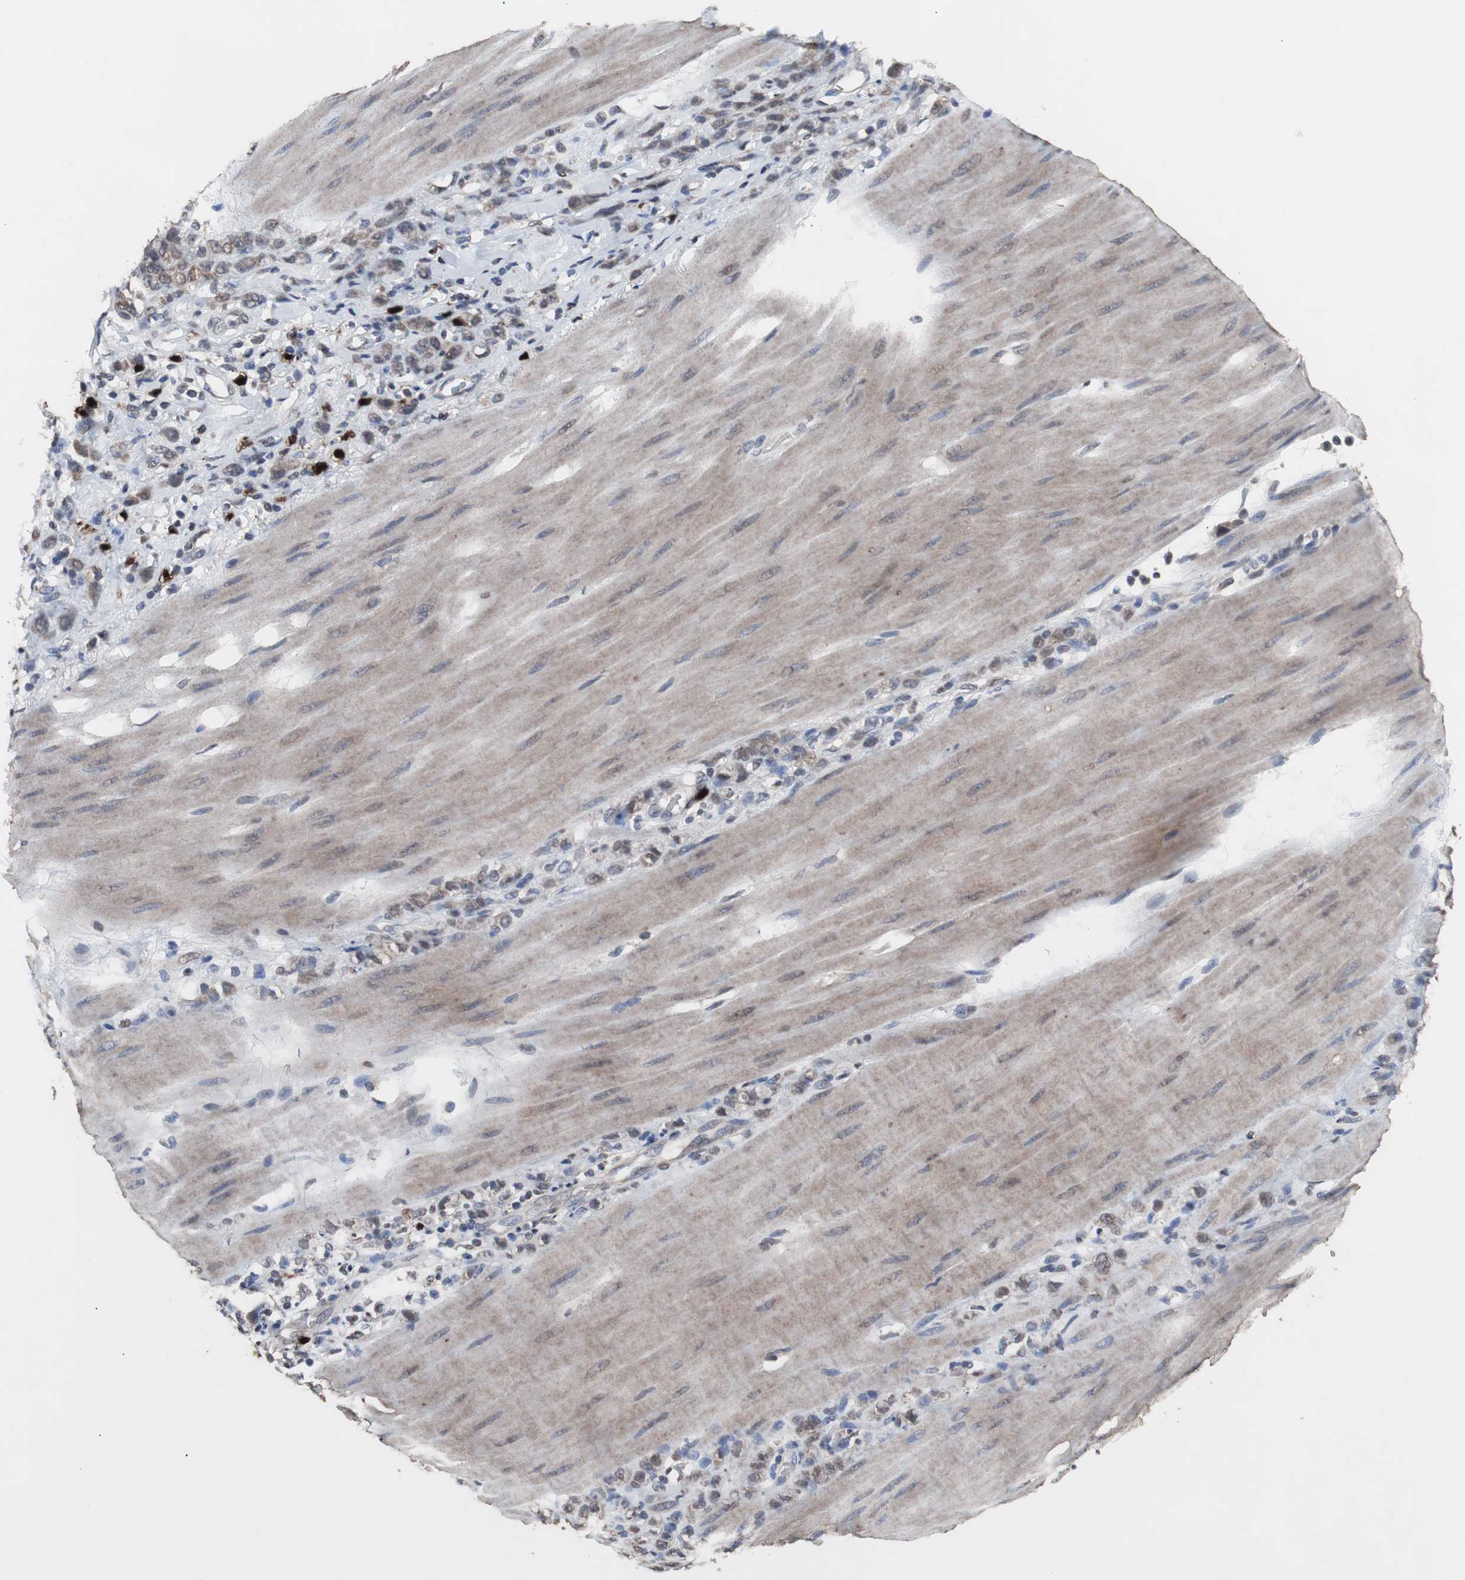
{"staining": {"intensity": "moderate", "quantity": "25%-75%", "location": "nuclear"}, "tissue": "stomach cancer", "cell_type": "Tumor cells", "image_type": "cancer", "snomed": [{"axis": "morphology", "description": "Adenocarcinoma, NOS"}, {"axis": "topography", "description": "Stomach"}], "caption": "Moderate nuclear expression is appreciated in about 25%-75% of tumor cells in stomach adenocarcinoma.", "gene": "MED27", "patient": {"sex": "male", "age": 82}}